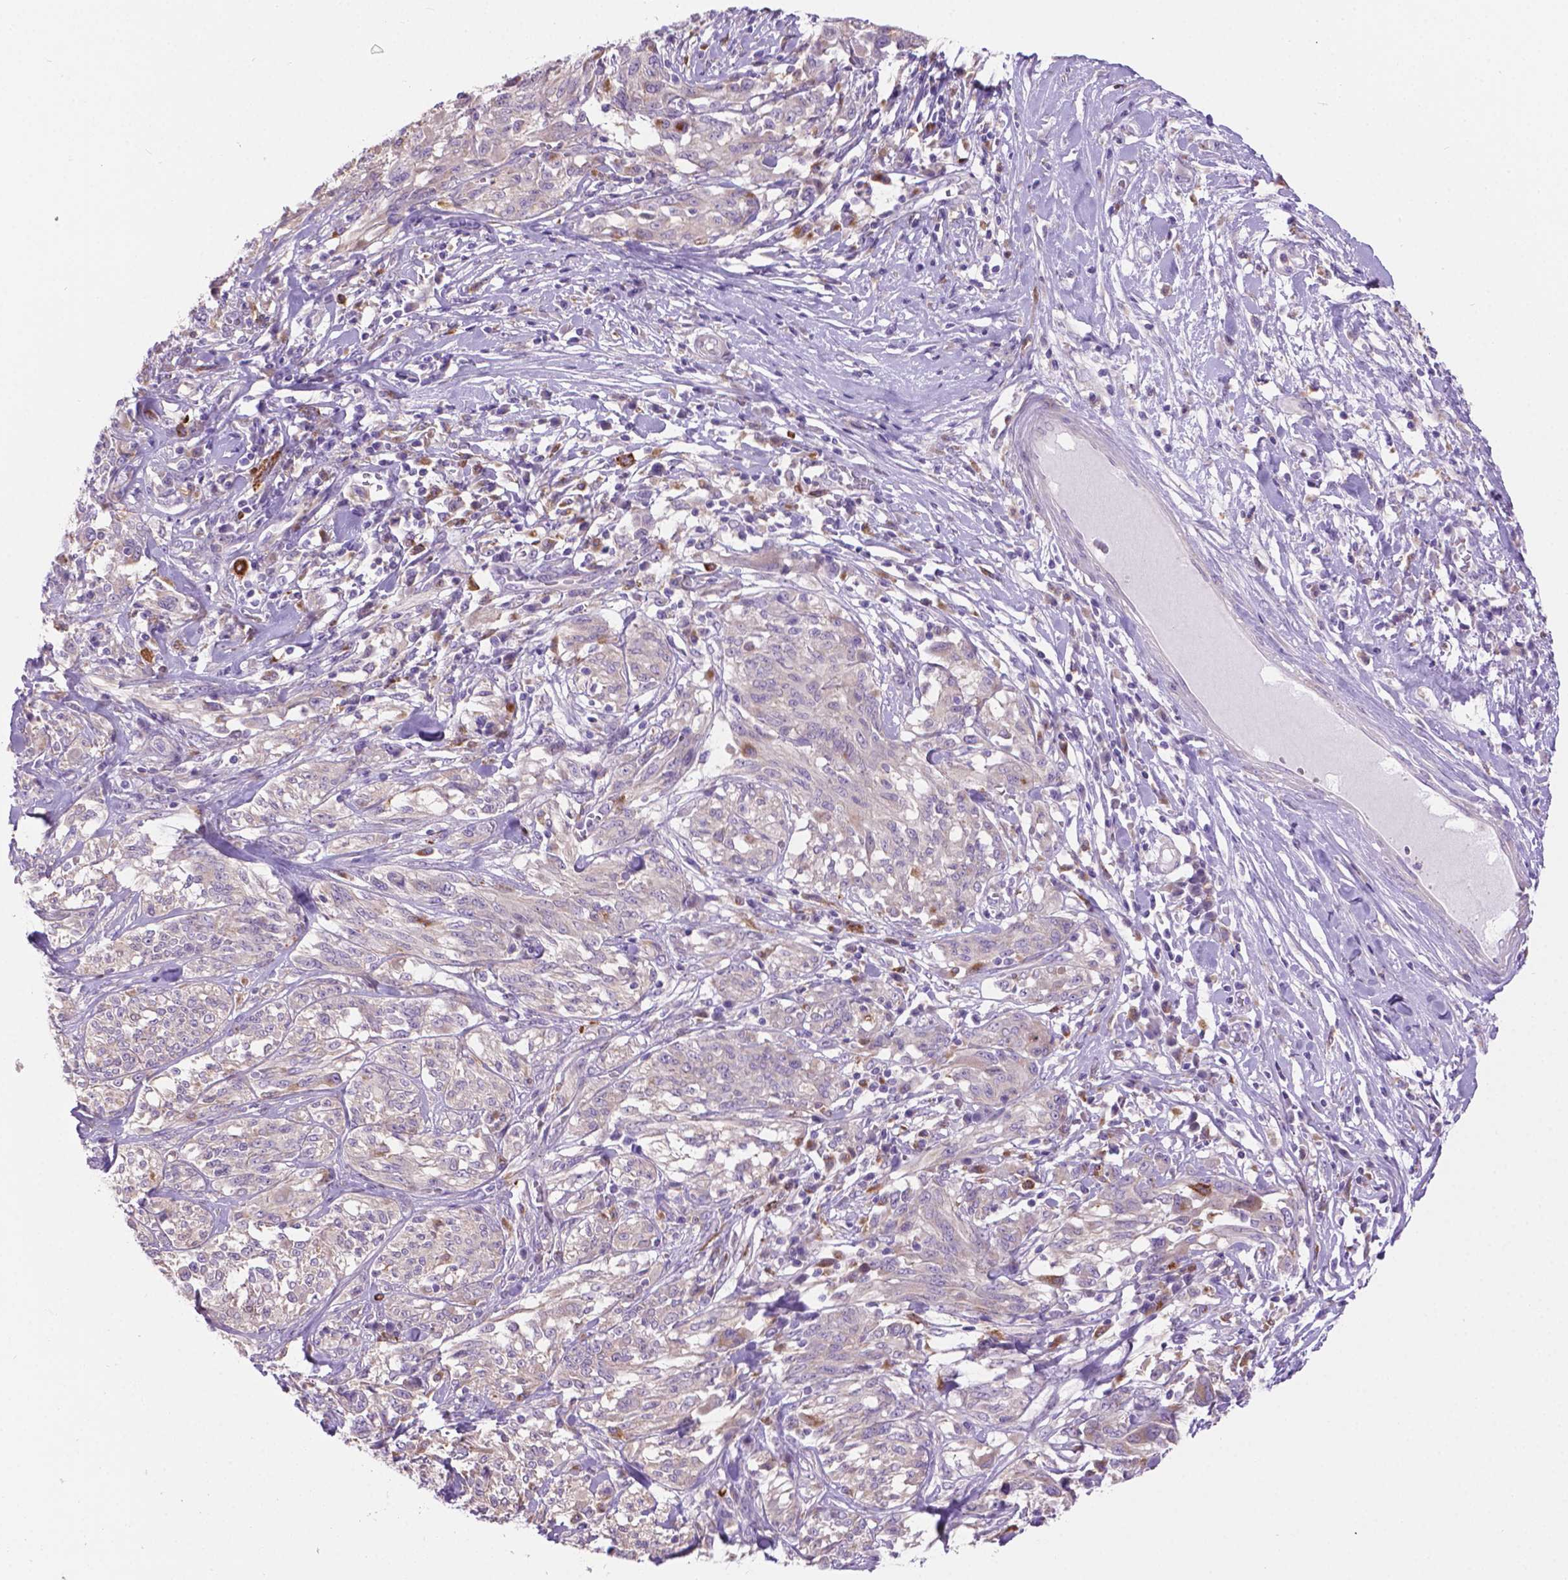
{"staining": {"intensity": "negative", "quantity": "none", "location": "none"}, "tissue": "melanoma", "cell_type": "Tumor cells", "image_type": "cancer", "snomed": [{"axis": "morphology", "description": "Malignant melanoma, NOS"}, {"axis": "topography", "description": "Skin"}], "caption": "Immunohistochemistry photomicrograph of neoplastic tissue: malignant melanoma stained with DAB shows no significant protein positivity in tumor cells.", "gene": "CDH7", "patient": {"sex": "female", "age": 91}}